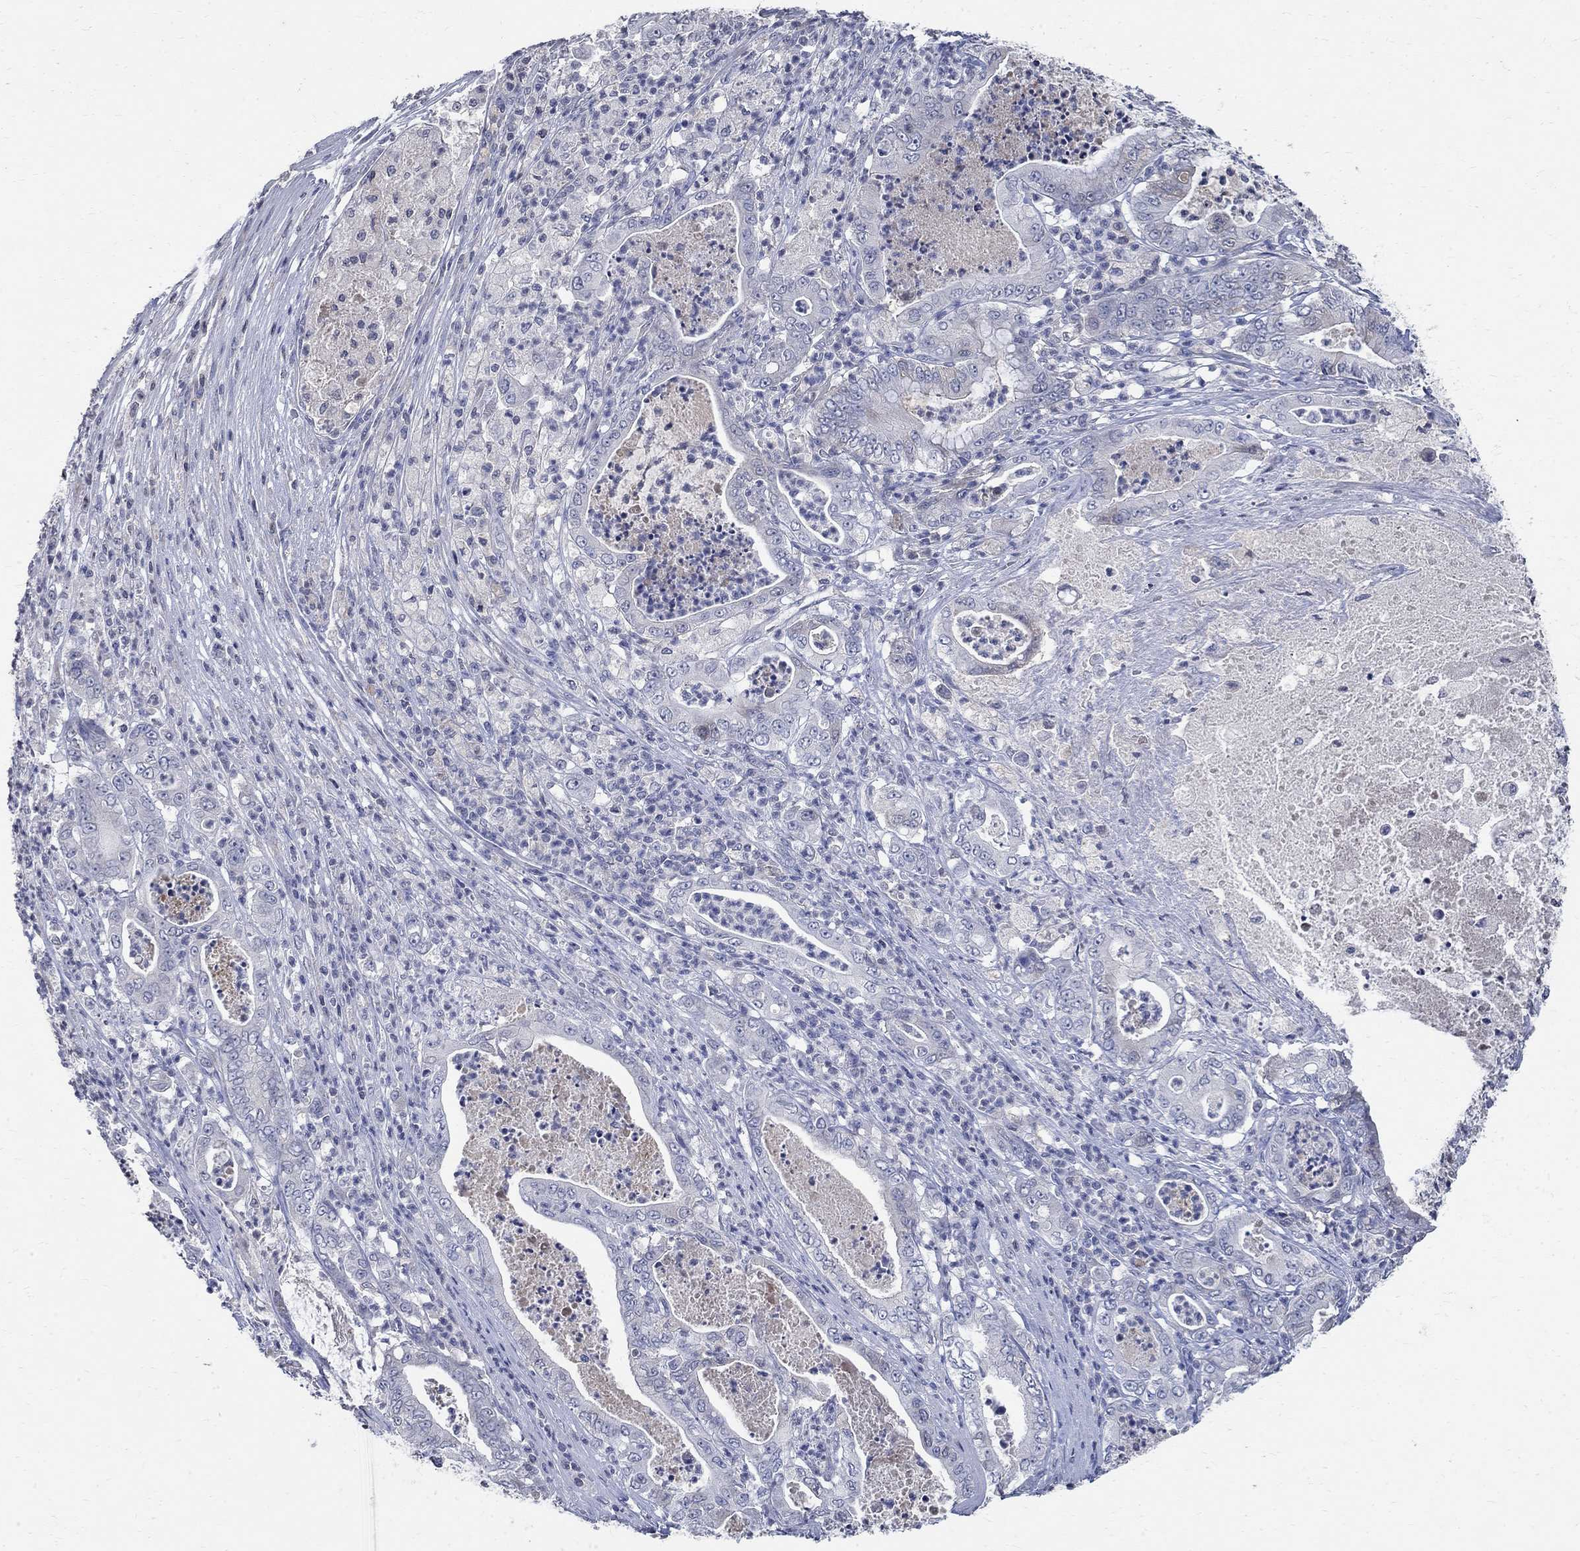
{"staining": {"intensity": "negative", "quantity": "none", "location": "none"}, "tissue": "pancreatic cancer", "cell_type": "Tumor cells", "image_type": "cancer", "snomed": [{"axis": "morphology", "description": "Adenocarcinoma, NOS"}, {"axis": "topography", "description": "Pancreas"}], "caption": "Immunohistochemical staining of human pancreatic cancer (adenocarcinoma) shows no significant expression in tumor cells.", "gene": "TMEM169", "patient": {"sex": "male", "age": 71}}